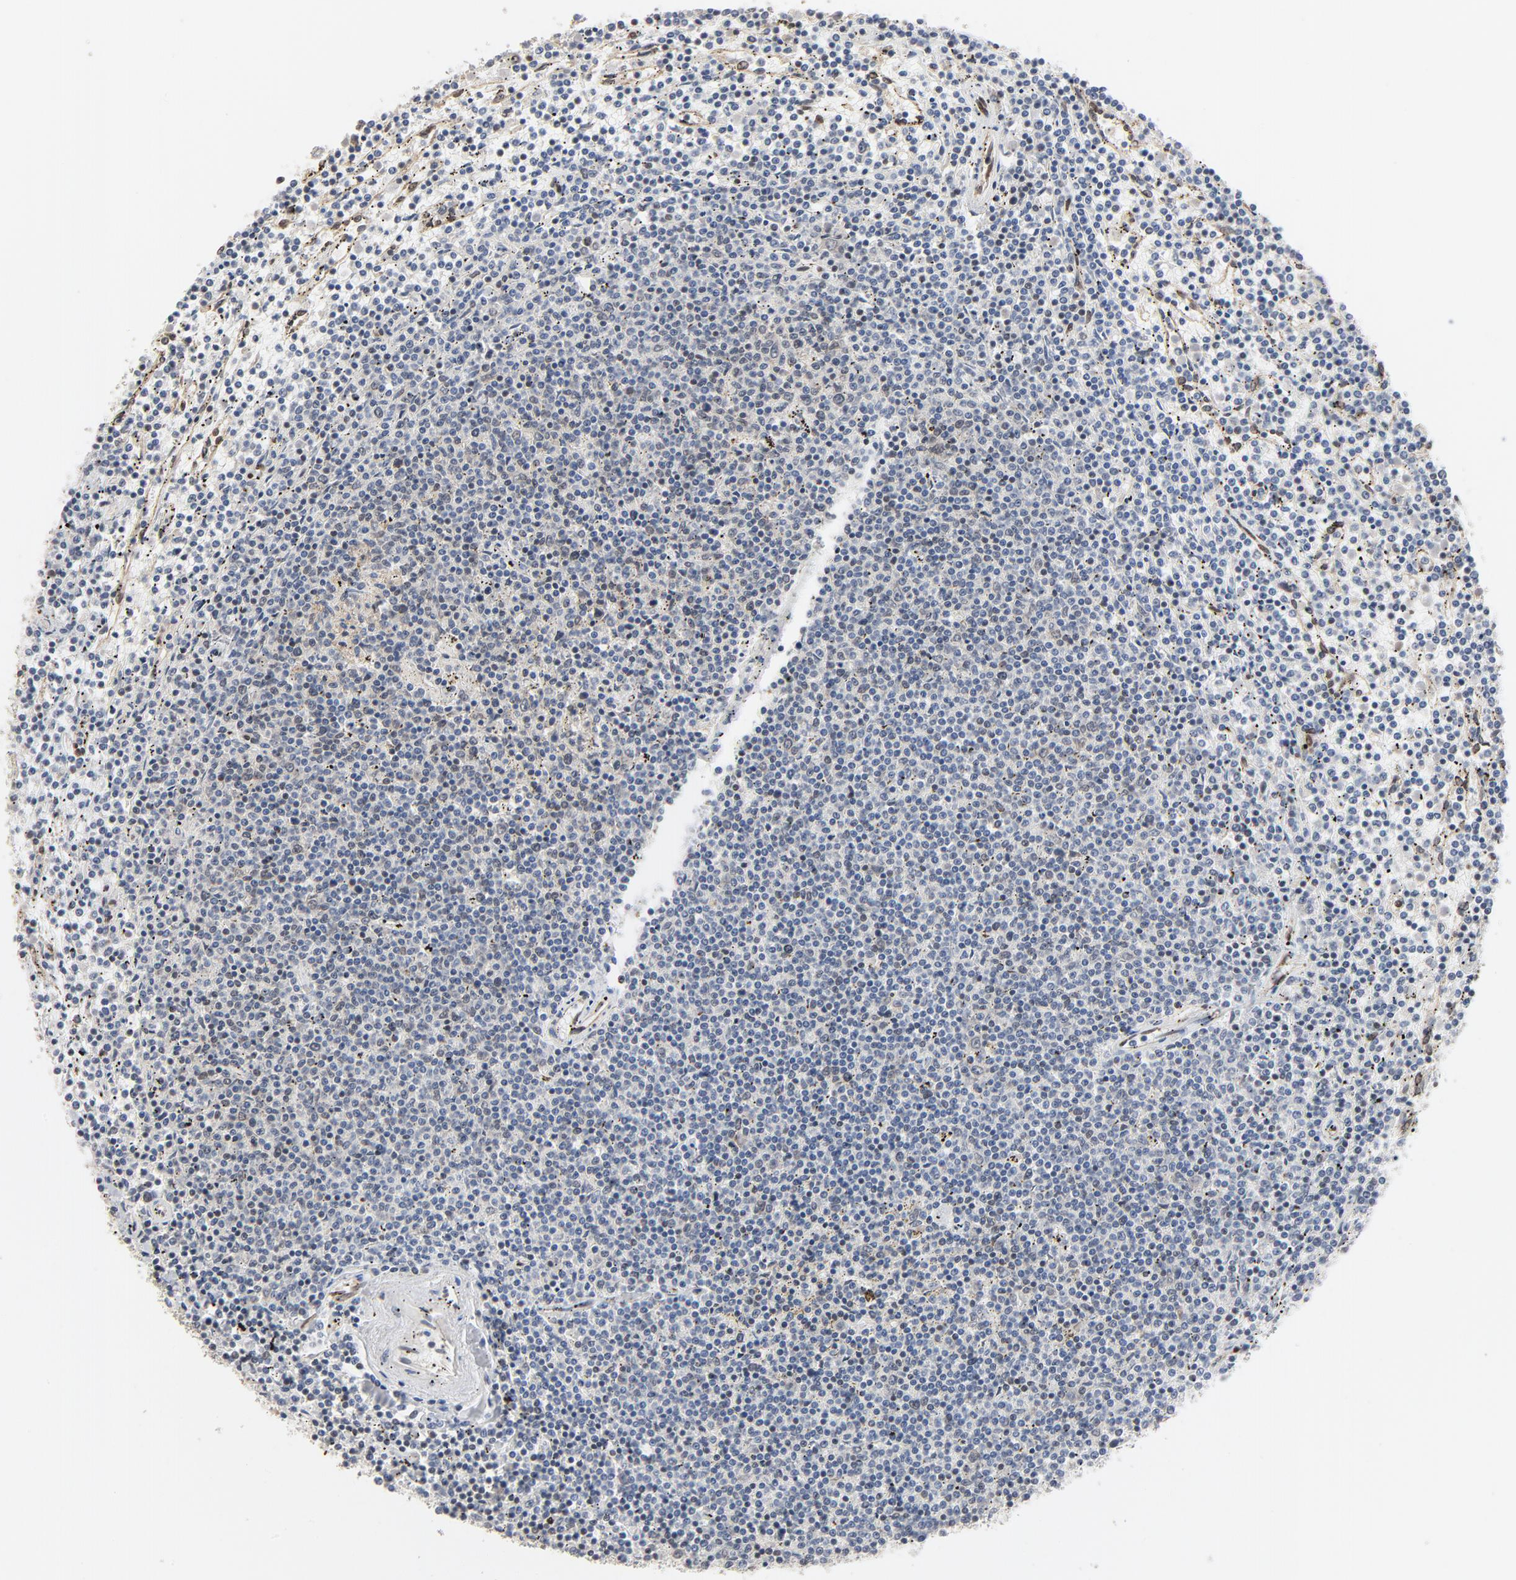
{"staining": {"intensity": "negative", "quantity": "none", "location": "none"}, "tissue": "lymphoma", "cell_type": "Tumor cells", "image_type": "cancer", "snomed": [{"axis": "morphology", "description": "Malignant lymphoma, non-Hodgkin's type, Low grade"}, {"axis": "topography", "description": "Spleen"}], "caption": "Malignant lymphoma, non-Hodgkin's type (low-grade) was stained to show a protein in brown. There is no significant staining in tumor cells.", "gene": "ITPR3", "patient": {"sex": "female", "age": 50}}